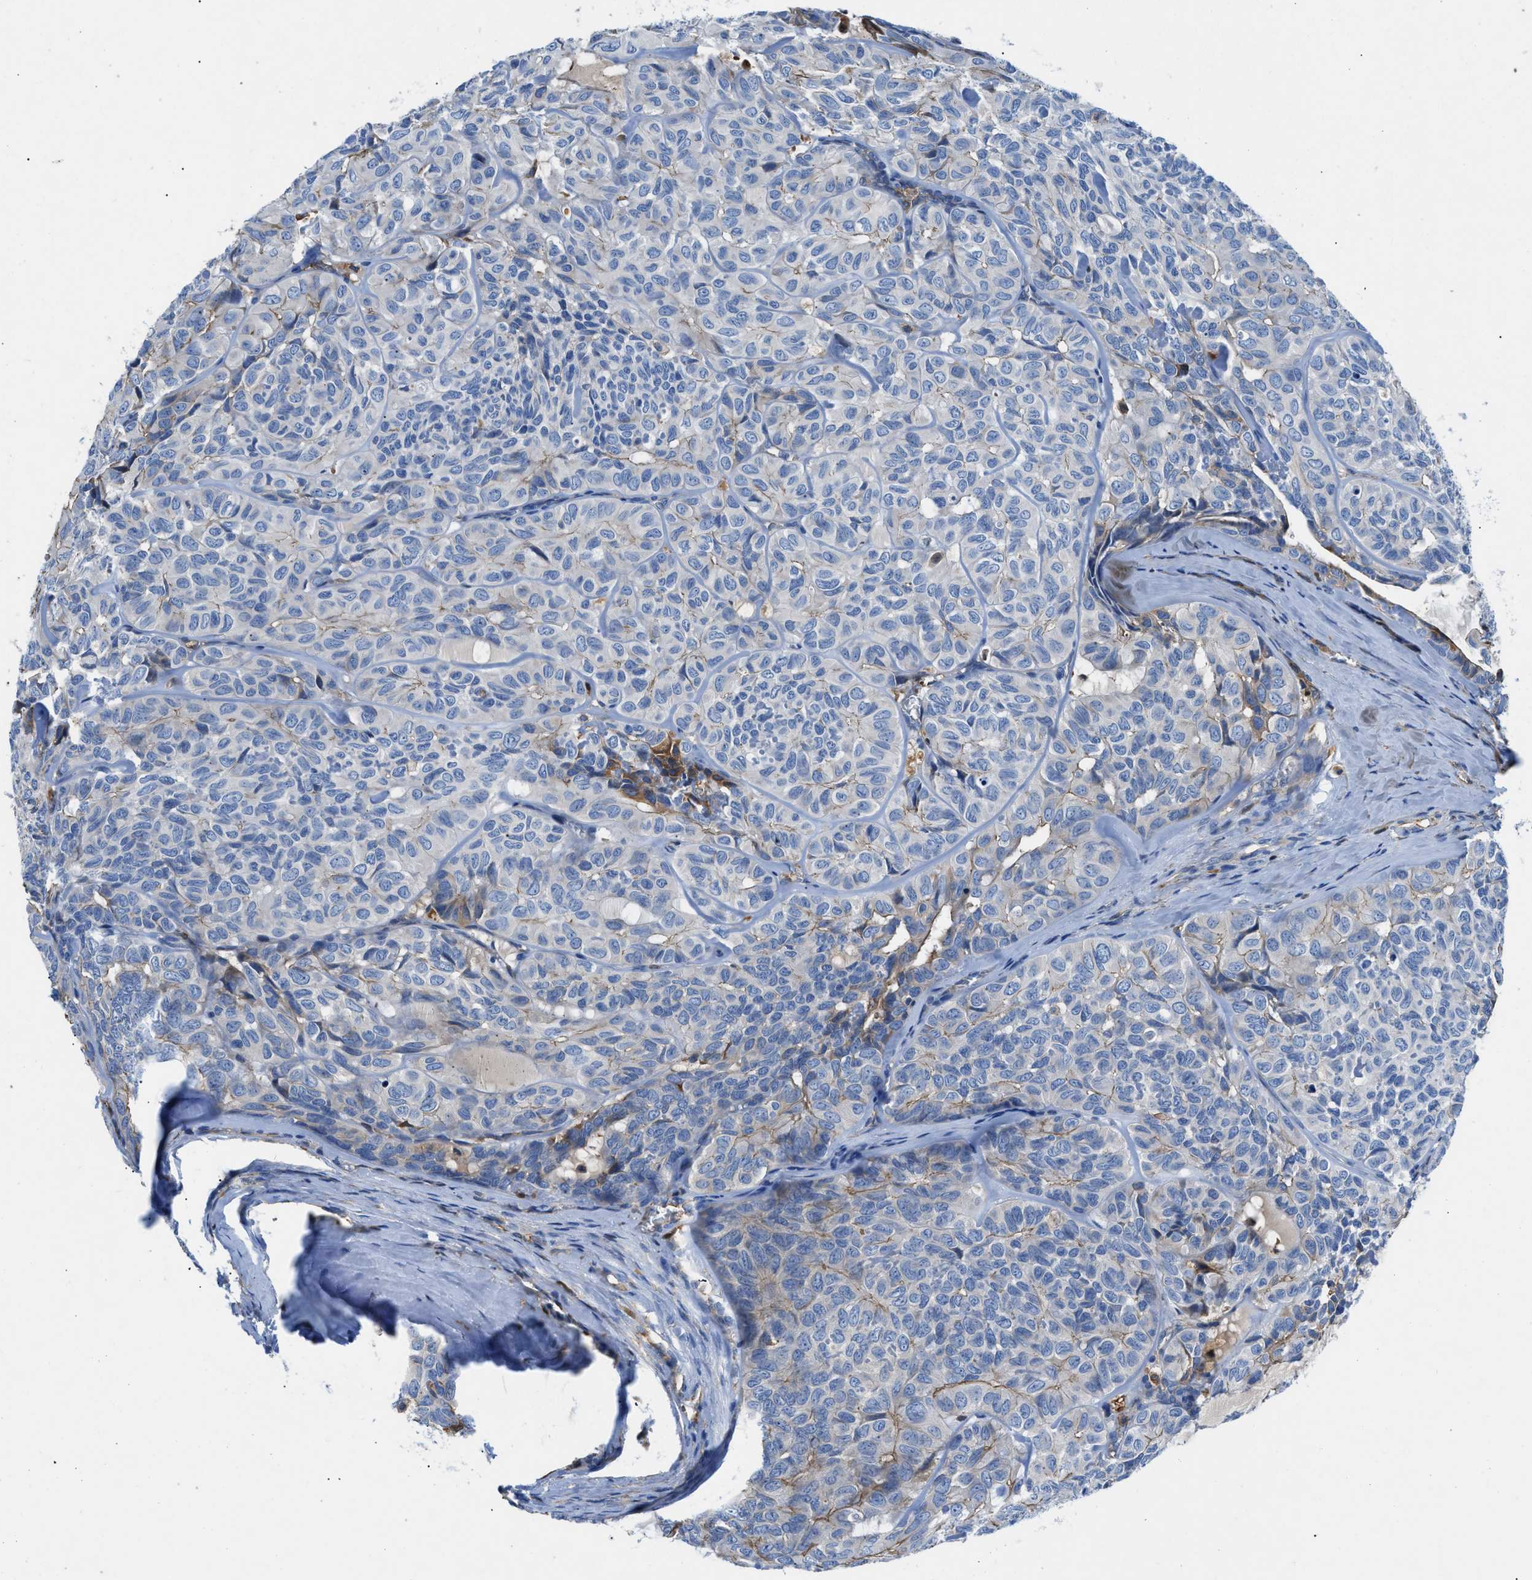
{"staining": {"intensity": "weak", "quantity": "<25%", "location": "cytoplasmic/membranous"}, "tissue": "head and neck cancer", "cell_type": "Tumor cells", "image_type": "cancer", "snomed": [{"axis": "morphology", "description": "Adenocarcinoma, NOS"}, {"axis": "topography", "description": "Salivary gland, NOS"}, {"axis": "topography", "description": "Head-Neck"}], "caption": "Immunohistochemistry (IHC) photomicrograph of head and neck adenocarcinoma stained for a protein (brown), which shows no staining in tumor cells. The staining is performed using DAB brown chromogen with nuclei counter-stained in using hematoxylin.", "gene": "ATP6V0D1", "patient": {"sex": "female", "age": 76}}